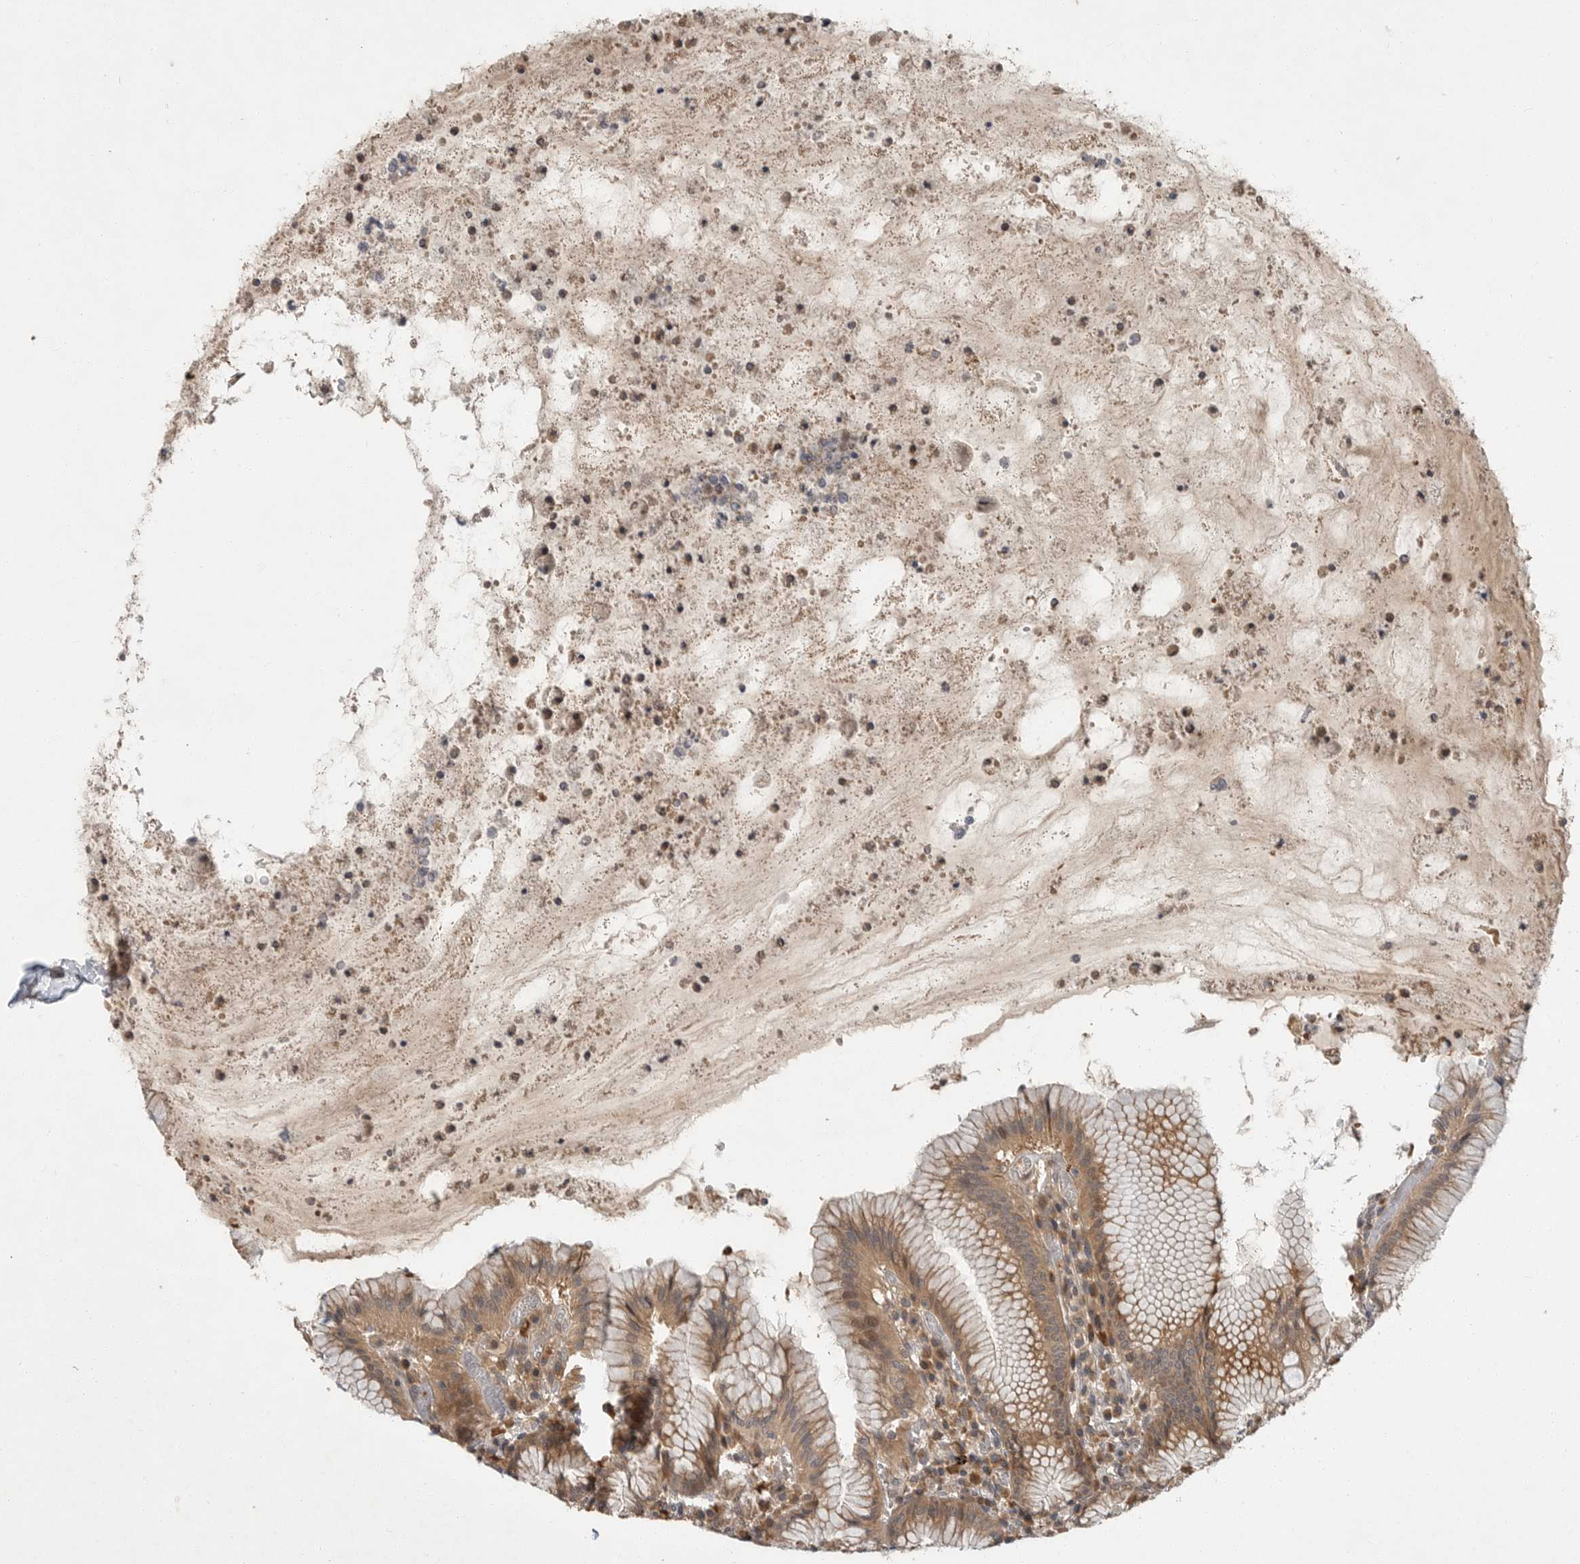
{"staining": {"intensity": "moderate", "quantity": ">75%", "location": "cytoplasmic/membranous"}, "tissue": "stomach", "cell_type": "Glandular cells", "image_type": "normal", "snomed": [{"axis": "morphology", "description": "Normal tissue, NOS"}, {"axis": "topography", "description": "Stomach"}], "caption": "Protein staining displays moderate cytoplasmic/membranous positivity in approximately >75% of glandular cells in unremarkable stomach.", "gene": "OSBPL9", "patient": {"sex": "male", "age": 55}}